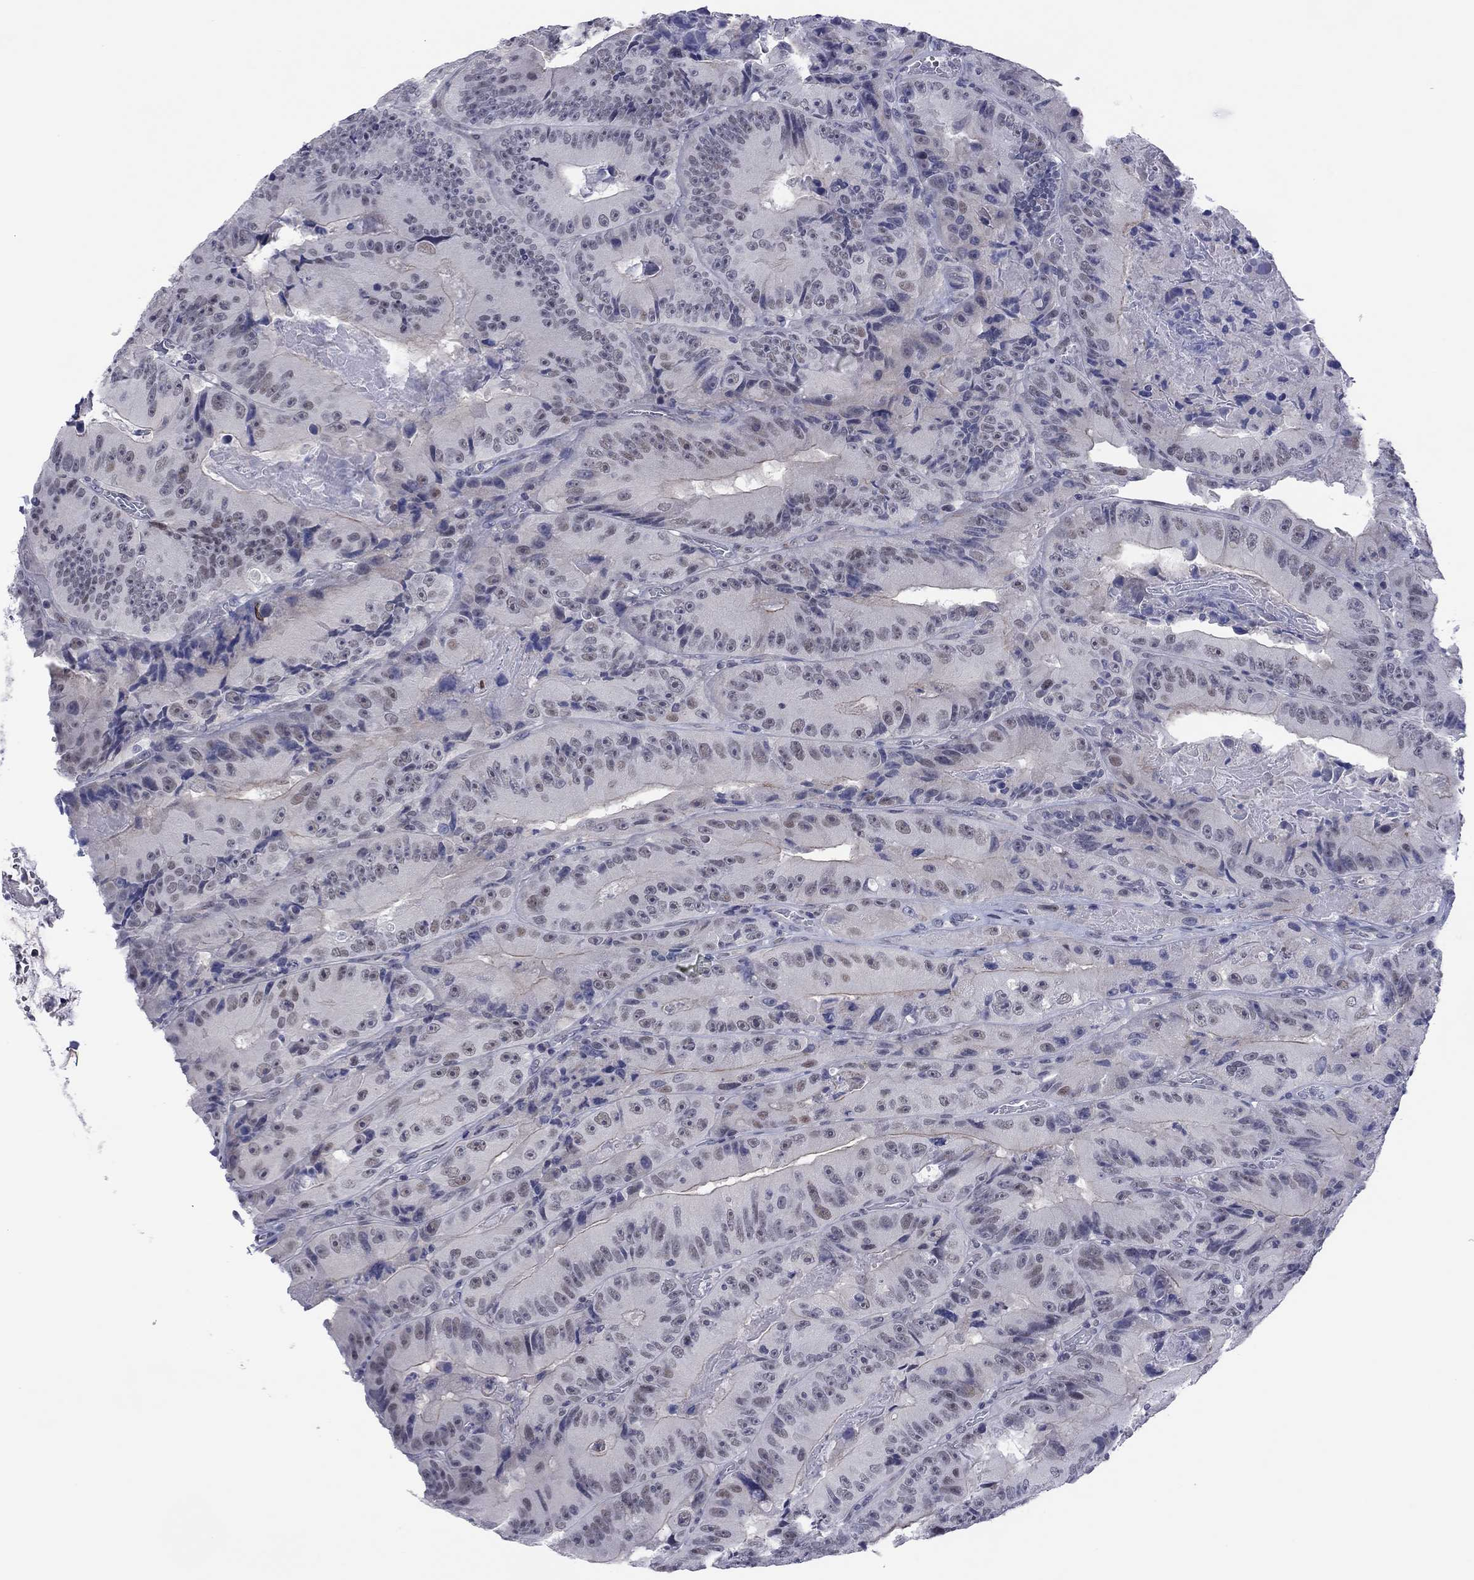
{"staining": {"intensity": "negative", "quantity": "none", "location": "none"}, "tissue": "colorectal cancer", "cell_type": "Tumor cells", "image_type": "cancer", "snomed": [{"axis": "morphology", "description": "Adenocarcinoma, NOS"}, {"axis": "topography", "description": "Colon"}], "caption": "Immunohistochemical staining of human adenocarcinoma (colorectal) demonstrates no significant staining in tumor cells. (DAB immunohistochemistry (IHC), high magnification).", "gene": "POU5F2", "patient": {"sex": "female", "age": 86}}